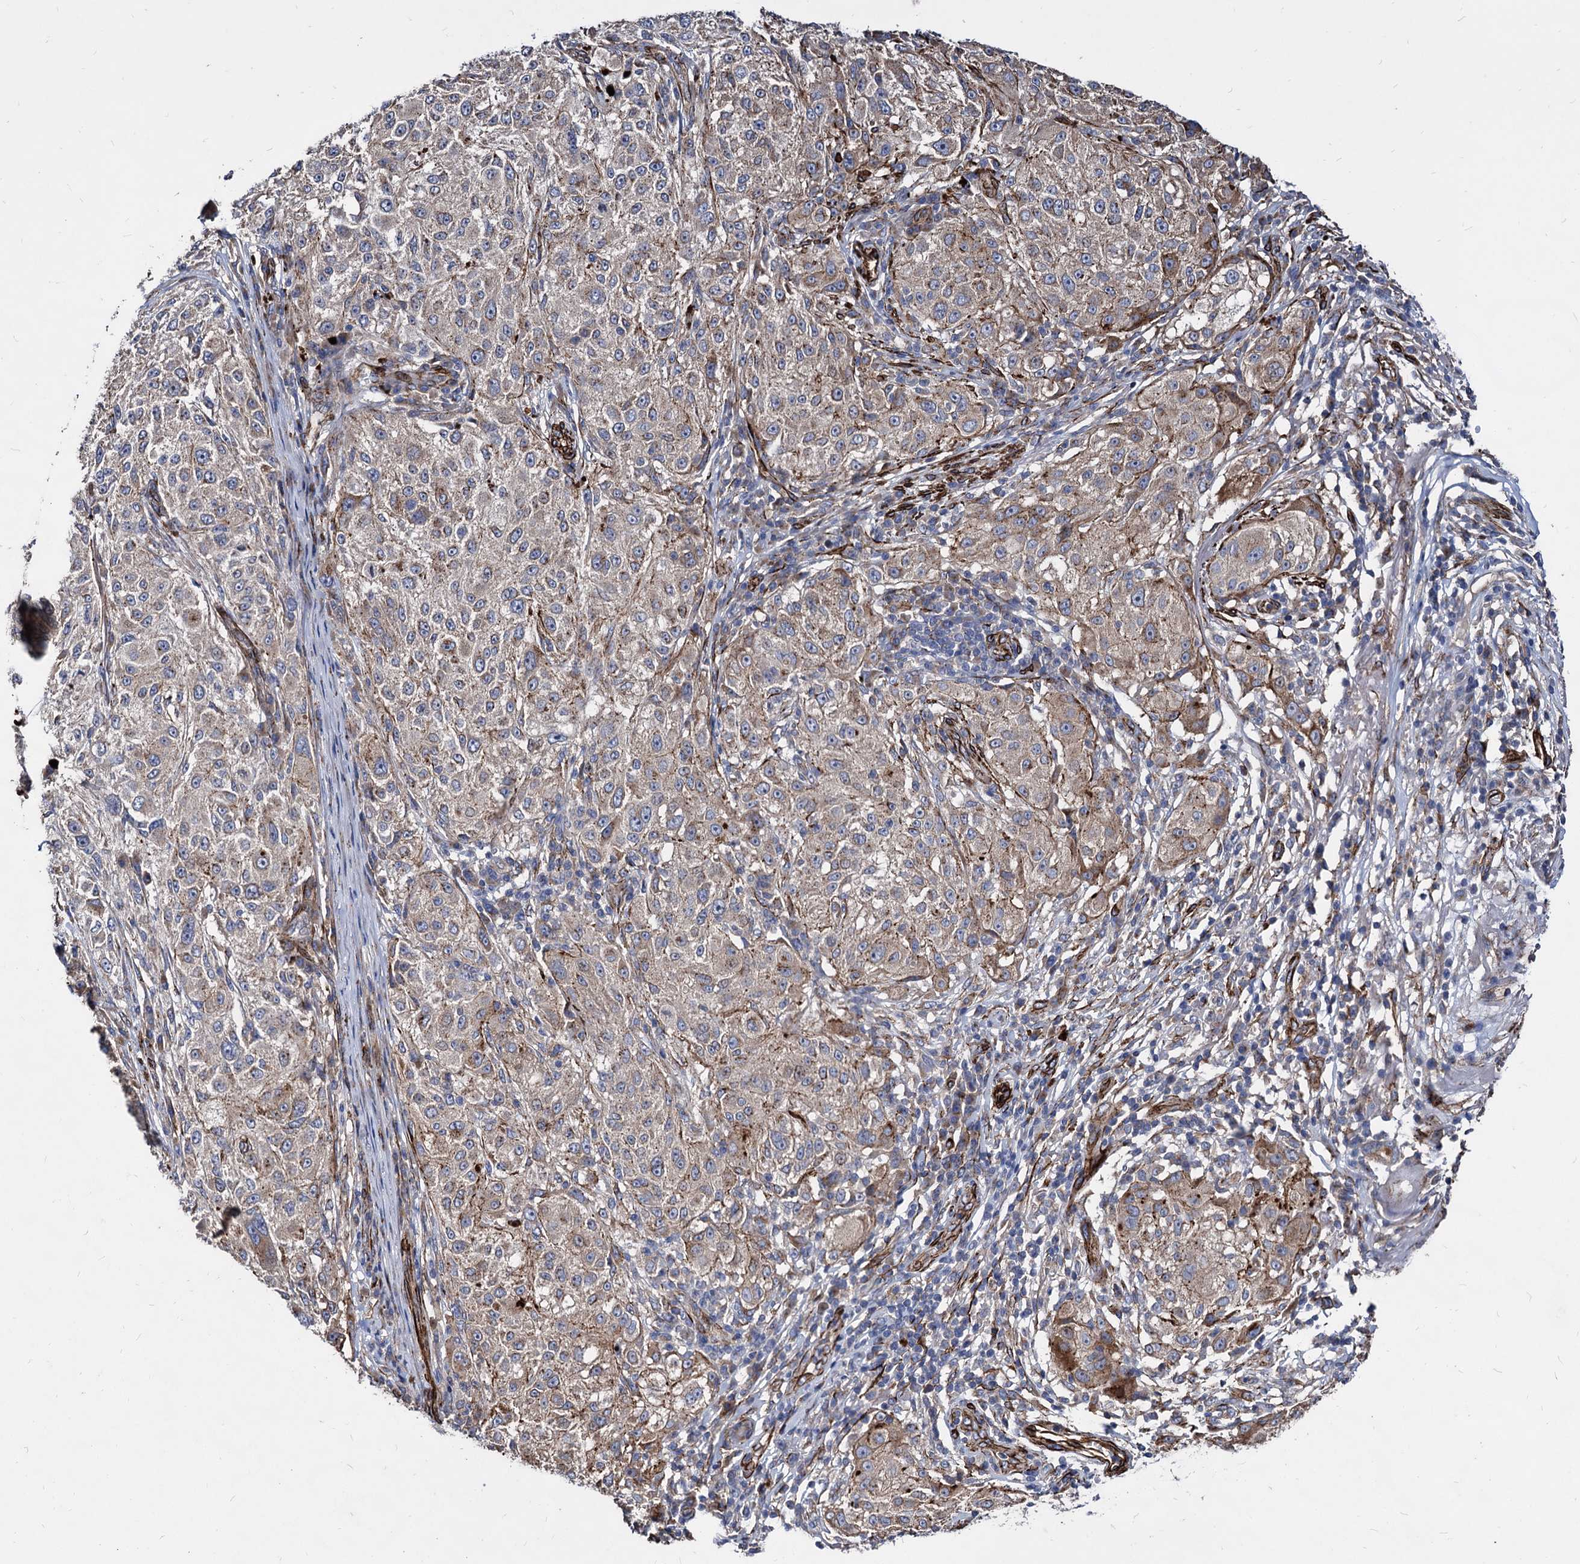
{"staining": {"intensity": "weak", "quantity": ">75%", "location": "cytoplasmic/membranous"}, "tissue": "melanoma", "cell_type": "Tumor cells", "image_type": "cancer", "snomed": [{"axis": "morphology", "description": "Necrosis, NOS"}, {"axis": "morphology", "description": "Malignant melanoma, NOS"}, {"axis": "topography", "description": "Skin"}], "caption": "Immunohistochemical staining of human melanoma demonstrates weak cytoplasmic/membranous protein positivity in about >75% of tumor cells.", "gene": "WDR11", "patient": {"sex": "female", "age": 87}}